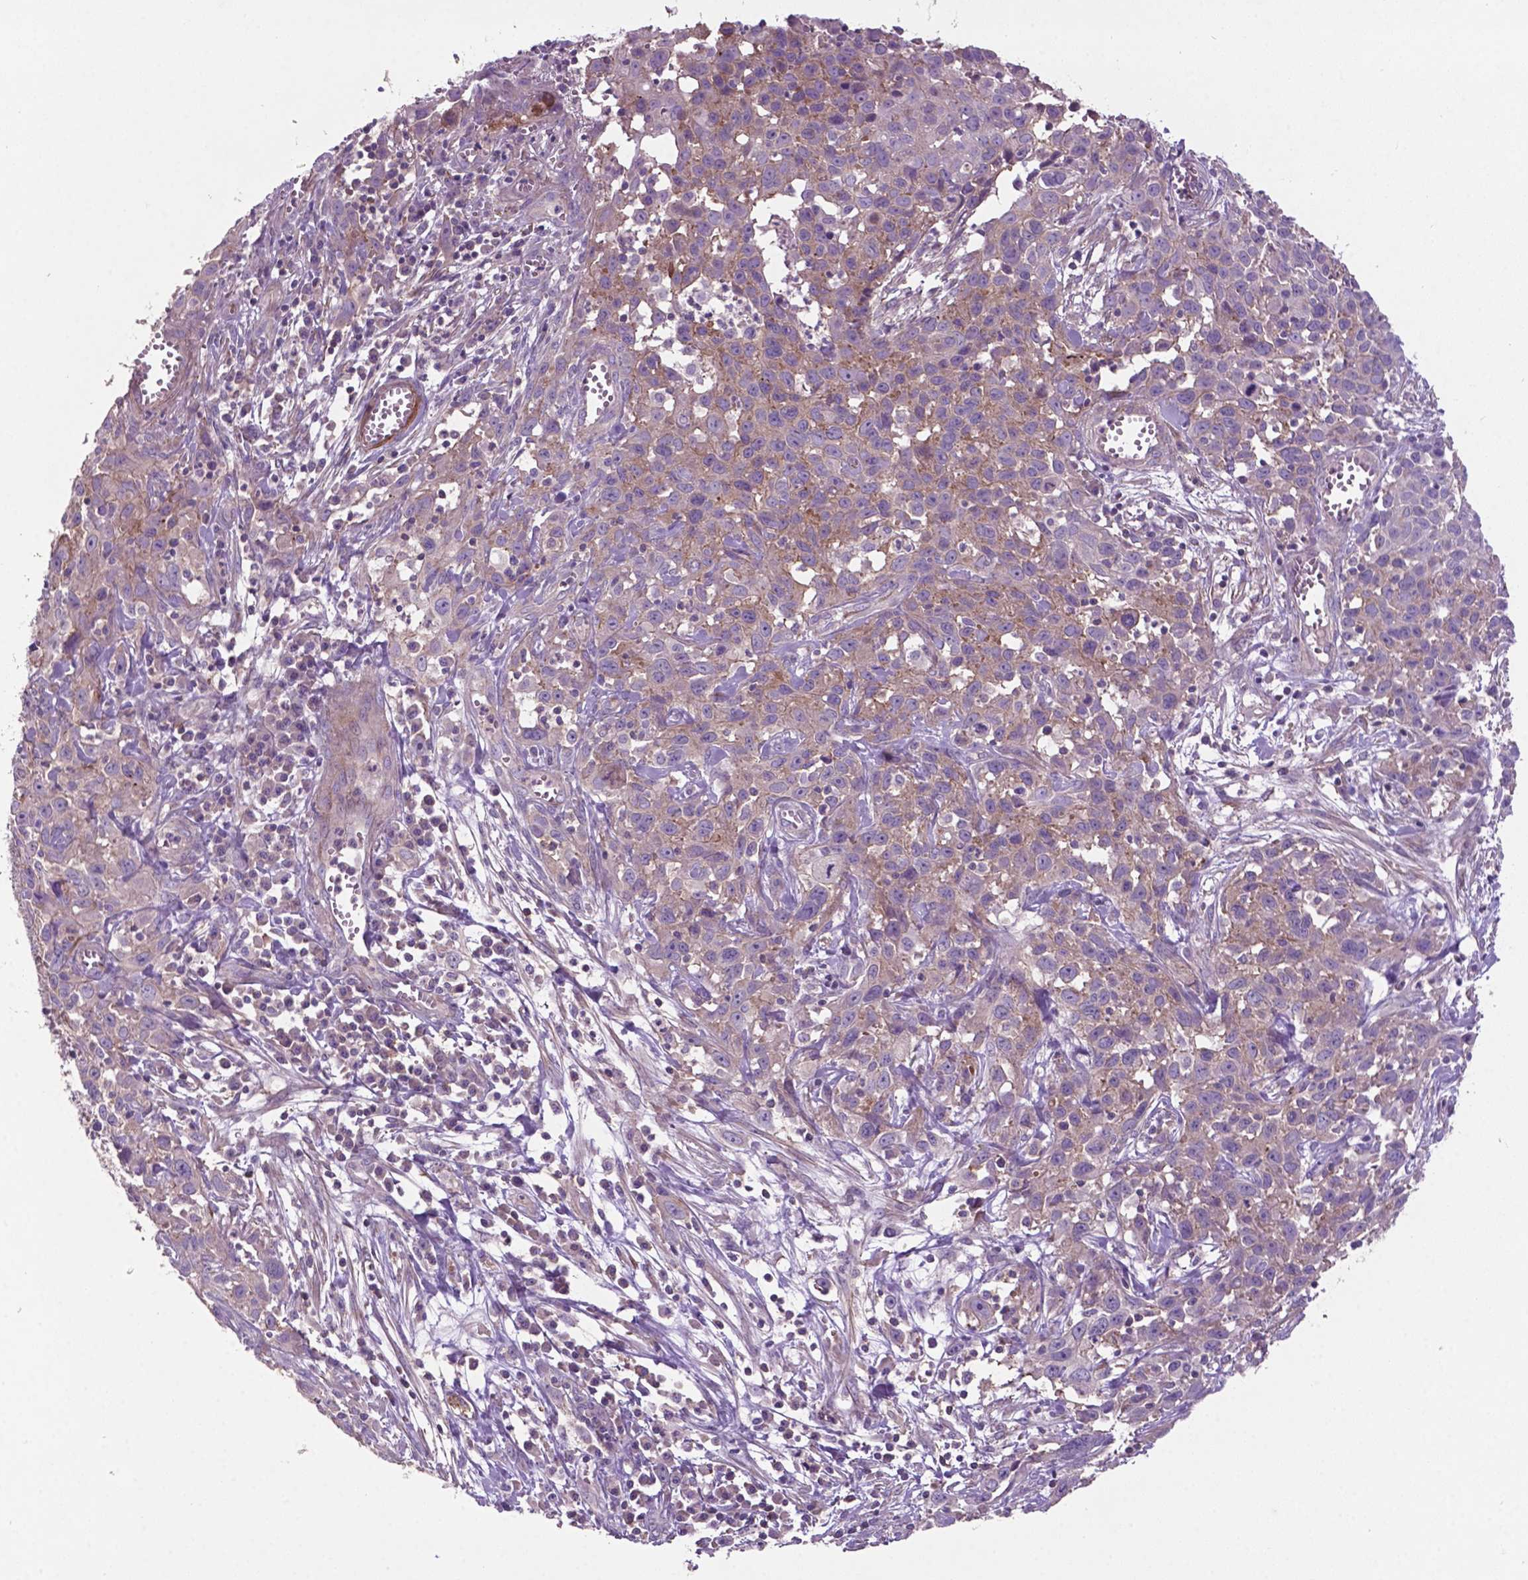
{"staining": {"intensity": "weak", "quantity": "<25%", "location": "cytoplasmic/membranous"}, "tissue": "cervical cancer", "cell_type": "Tumor cells", "image_type": "cancer", "snomed": [{"axis": "morphology", "description": "Squamous cell carcinoma, NOS"}, {"axis": "topography", "description": "Cervix"}], "caption": "Immunohistochemistry of squamous cell carcinoma (cervical) exhibits no staining in tumor cells.", "gene": "BMP4", "patient": {"sex": "female", "age": 38}}